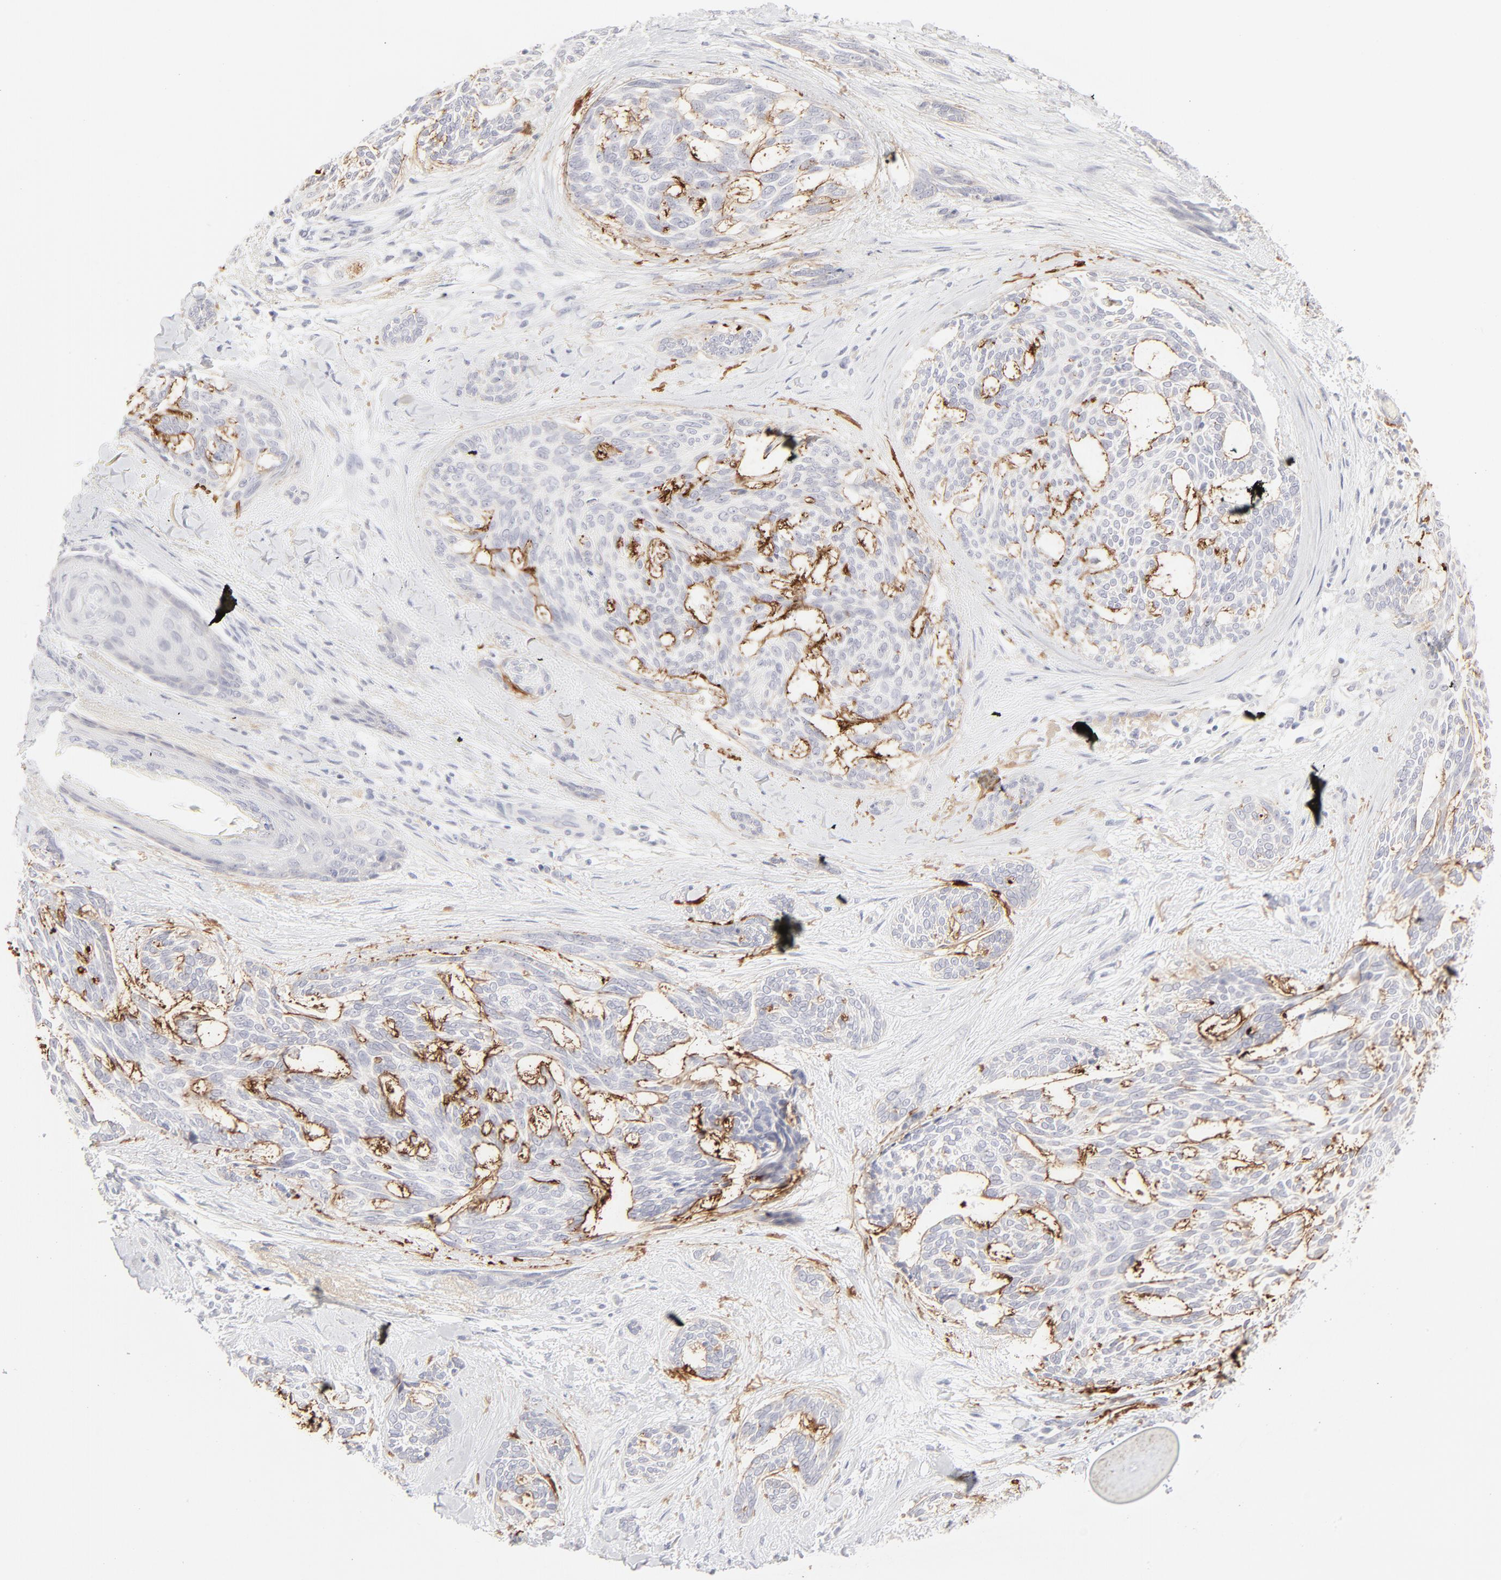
{"staining": {"intensity": "negative", "quantity": "none", "location": "none"}, "tissue": "skin cancer", "cell_type": "Tumor cells", "image_type": "cancer", "snomed": [{"axis": "morphology", "description": "Normal tissue, NOS"}, {"axis": "morphology", "description": "Basal cell carcinoma"}, {"axis": "topography", "description": "Skin"}], "caption": "Immunohistochemistry (IHC) histopathology image of human basal cell carcinoma (skin) stained for a protein (brown), which reveals no expression in tumor cells. The staining is performed using DAB (3,3'-diaminobenzidine) brown chromogen with nuclei counter-stained in using hematoxylin.", "gene": "NPNT", "patient": {"sex": "female", "age": 71}}